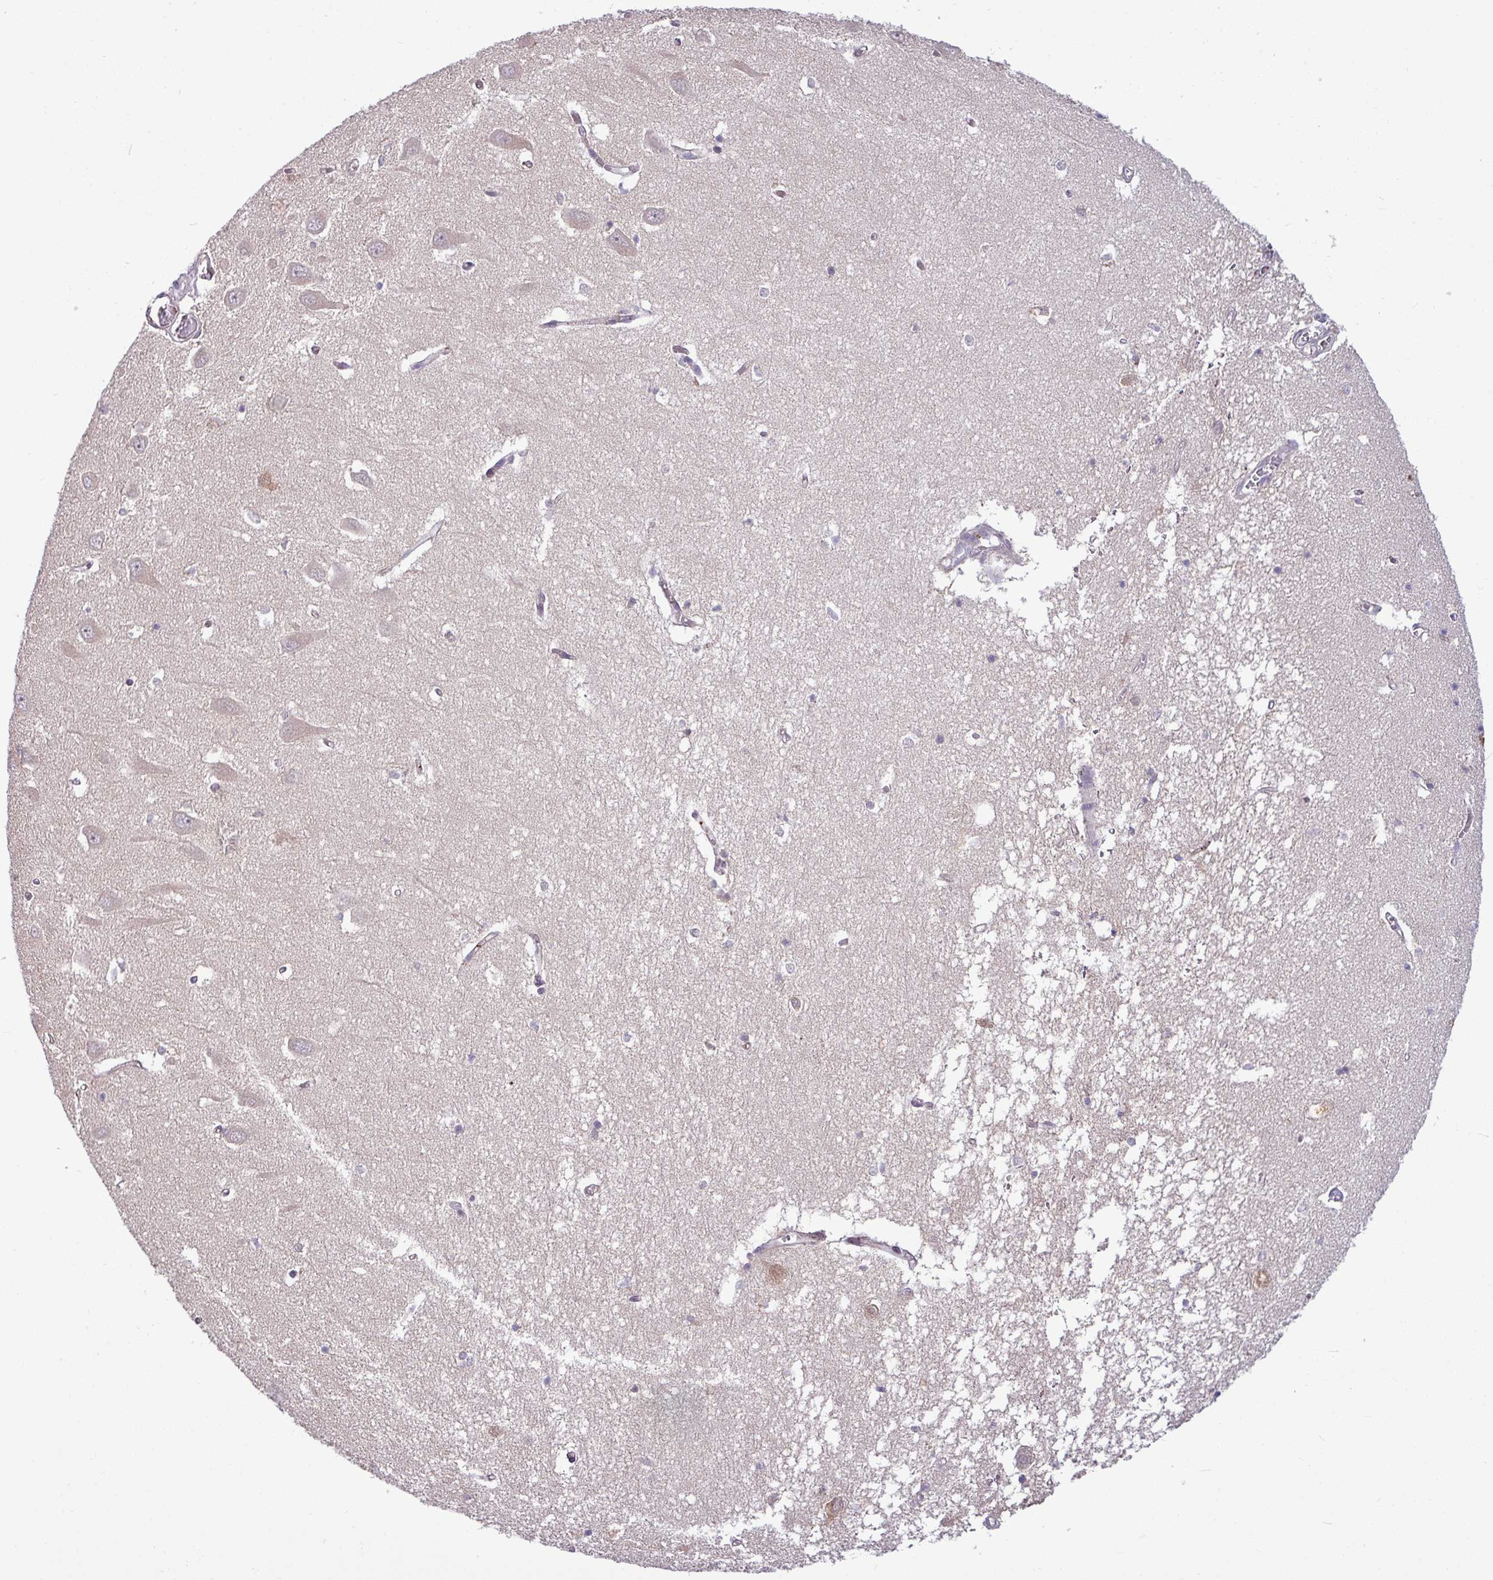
{"staining": {"intensity": "negative", "quantity": "none", "location": "none"}, "tissue": "hippocampus", "cell_type": "Glial cells", "image_type": "normal", "snomed": [{"axis": "morphology", "description": "Normal tissue, NOS"}, {"axis": "topography", "description": "Hippocampus"}], "caption": "A high-resolution image shows immunohistochemistry (IHC) staining of benign hippocampus, which exhibits no significant staining in glial cells. (DAB (3,3'-diaminobenzidine) immunohistochemistry with hematoxylin counter stain).", "gene": "LSM12", "patient": {"sex": "male", "age": 70}}